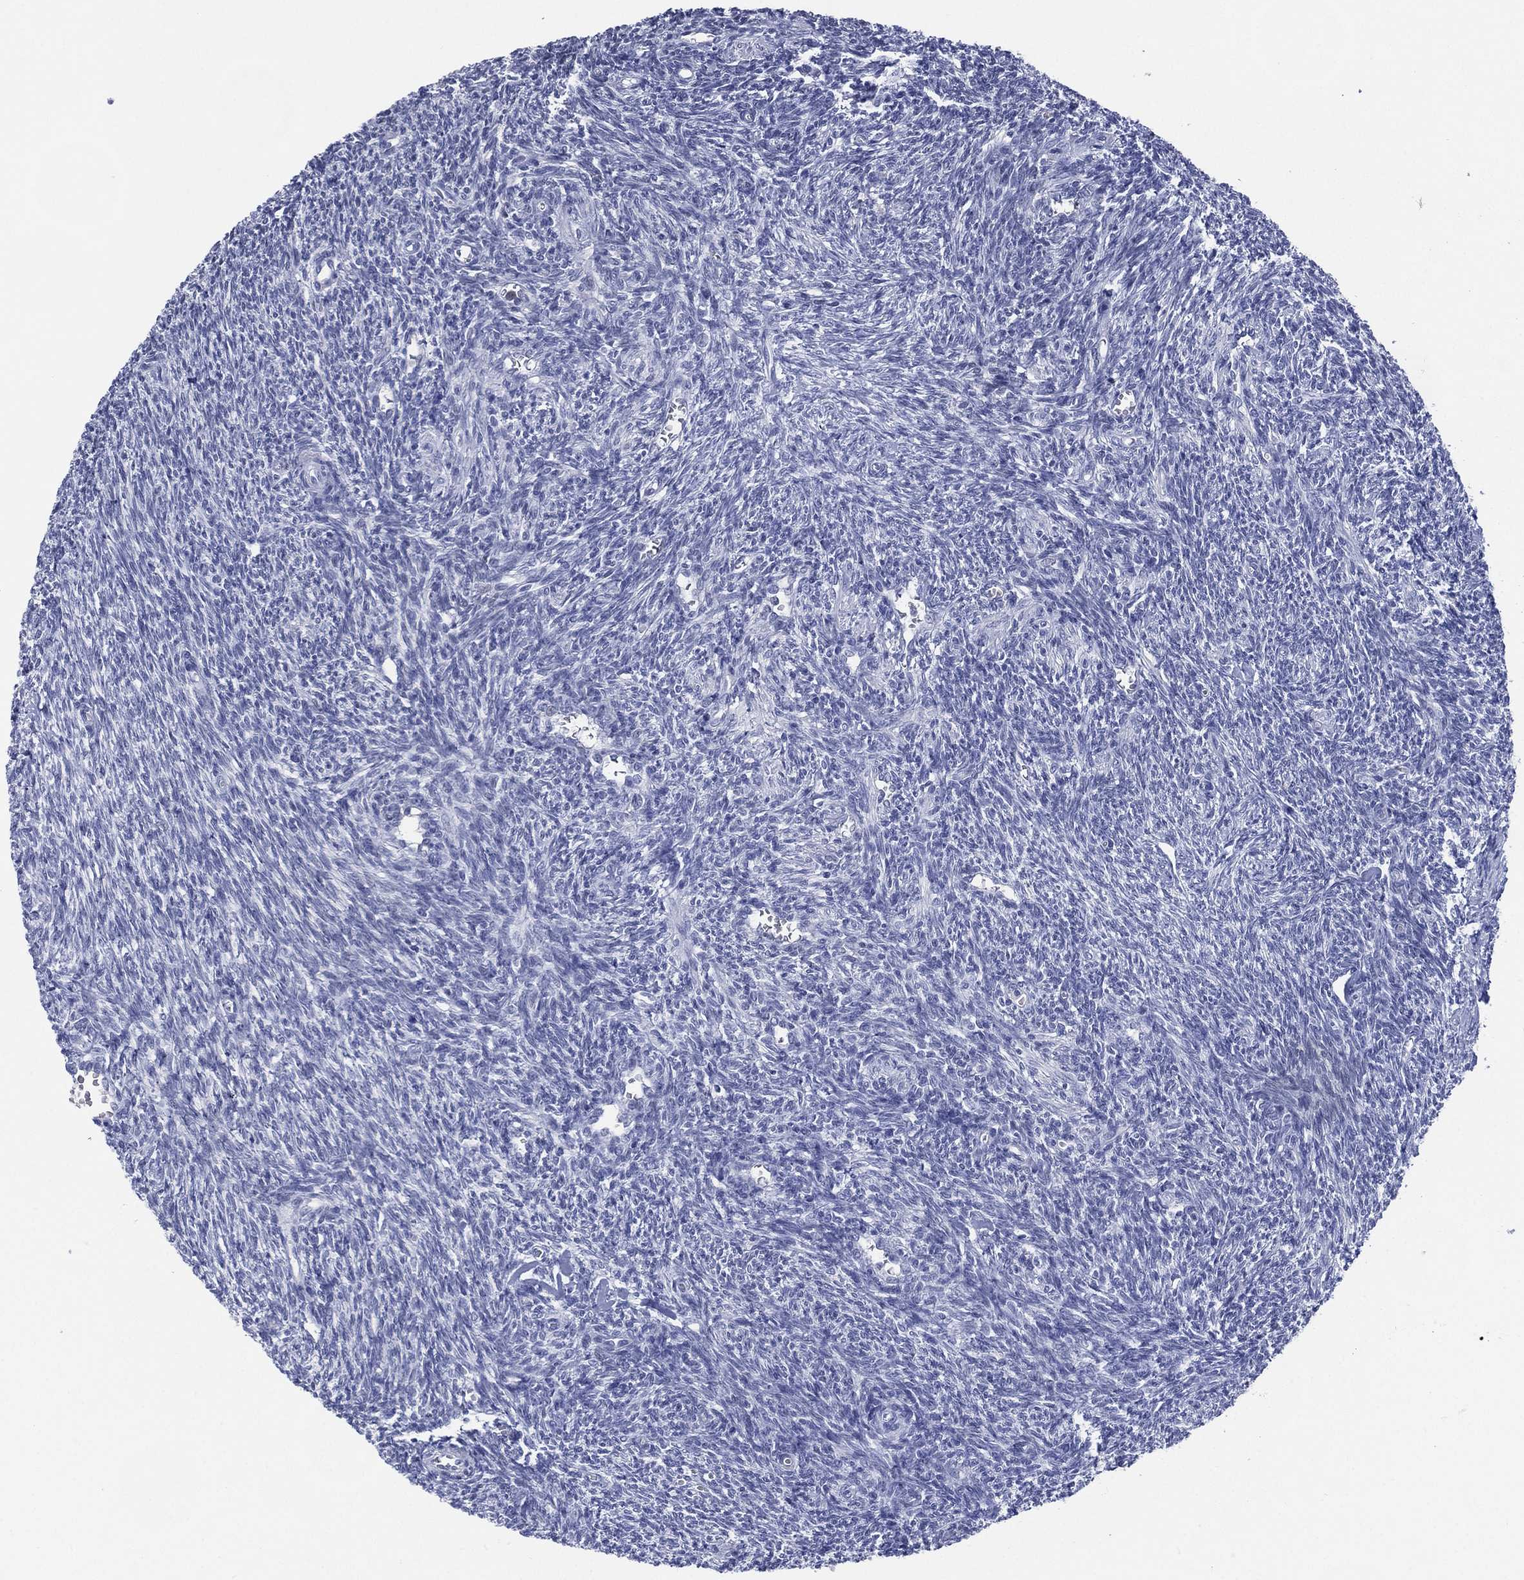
{"staining": {"intensity": "negative", "quantity": "none", "location": "none"}, "tissue": "ovary", "cell_type": "Follicle cells", "image_type": "normal", "snomed": [{"axis": "morphology", "description": "Normal tissue, NOS"}, {"axis": "topography", "description": "Ovary"}], "caption": "Follicle cells are negative for protein expression in benign human ovary.", "gene": "TMEM247", "patient": {"sex": "female", "age": 27}}